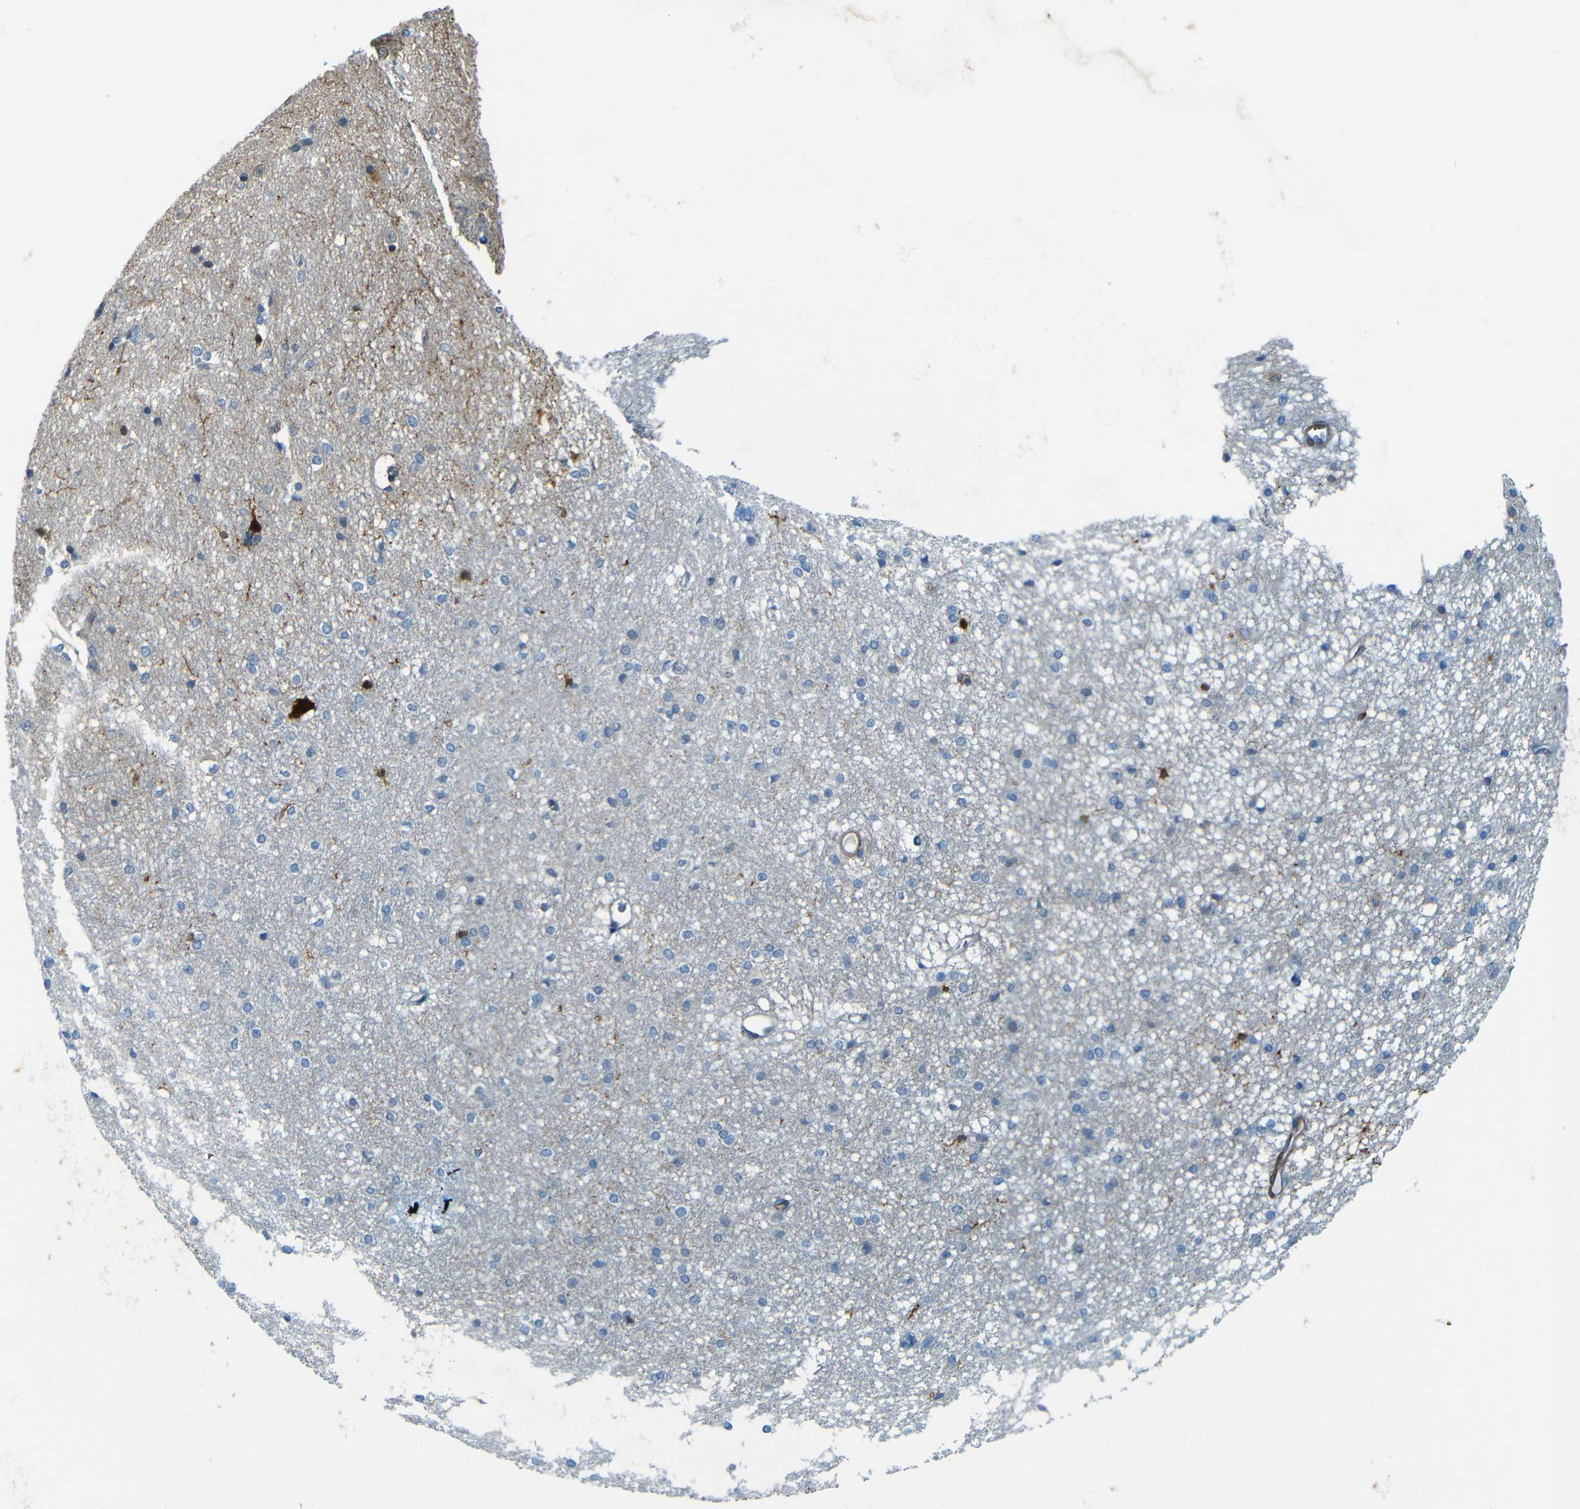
{"staining": {"intensity": "negative", "quantity": "none", "location": "none"}, "tissue": "caudate", "cell_type": "Glial cells", "image_type": "normal", "snomed": [{"axis": "morphology", "description": "Normal tissue, NOS"}, {"axis": "topography", "description": "Lateral ventricle wall"}], "caption": "An image of human caudate is negative for staining in glial cells. Nuclei are stained in blue.", "gene": "MAP2", "patient": {"sex": "female", "age": 19}}